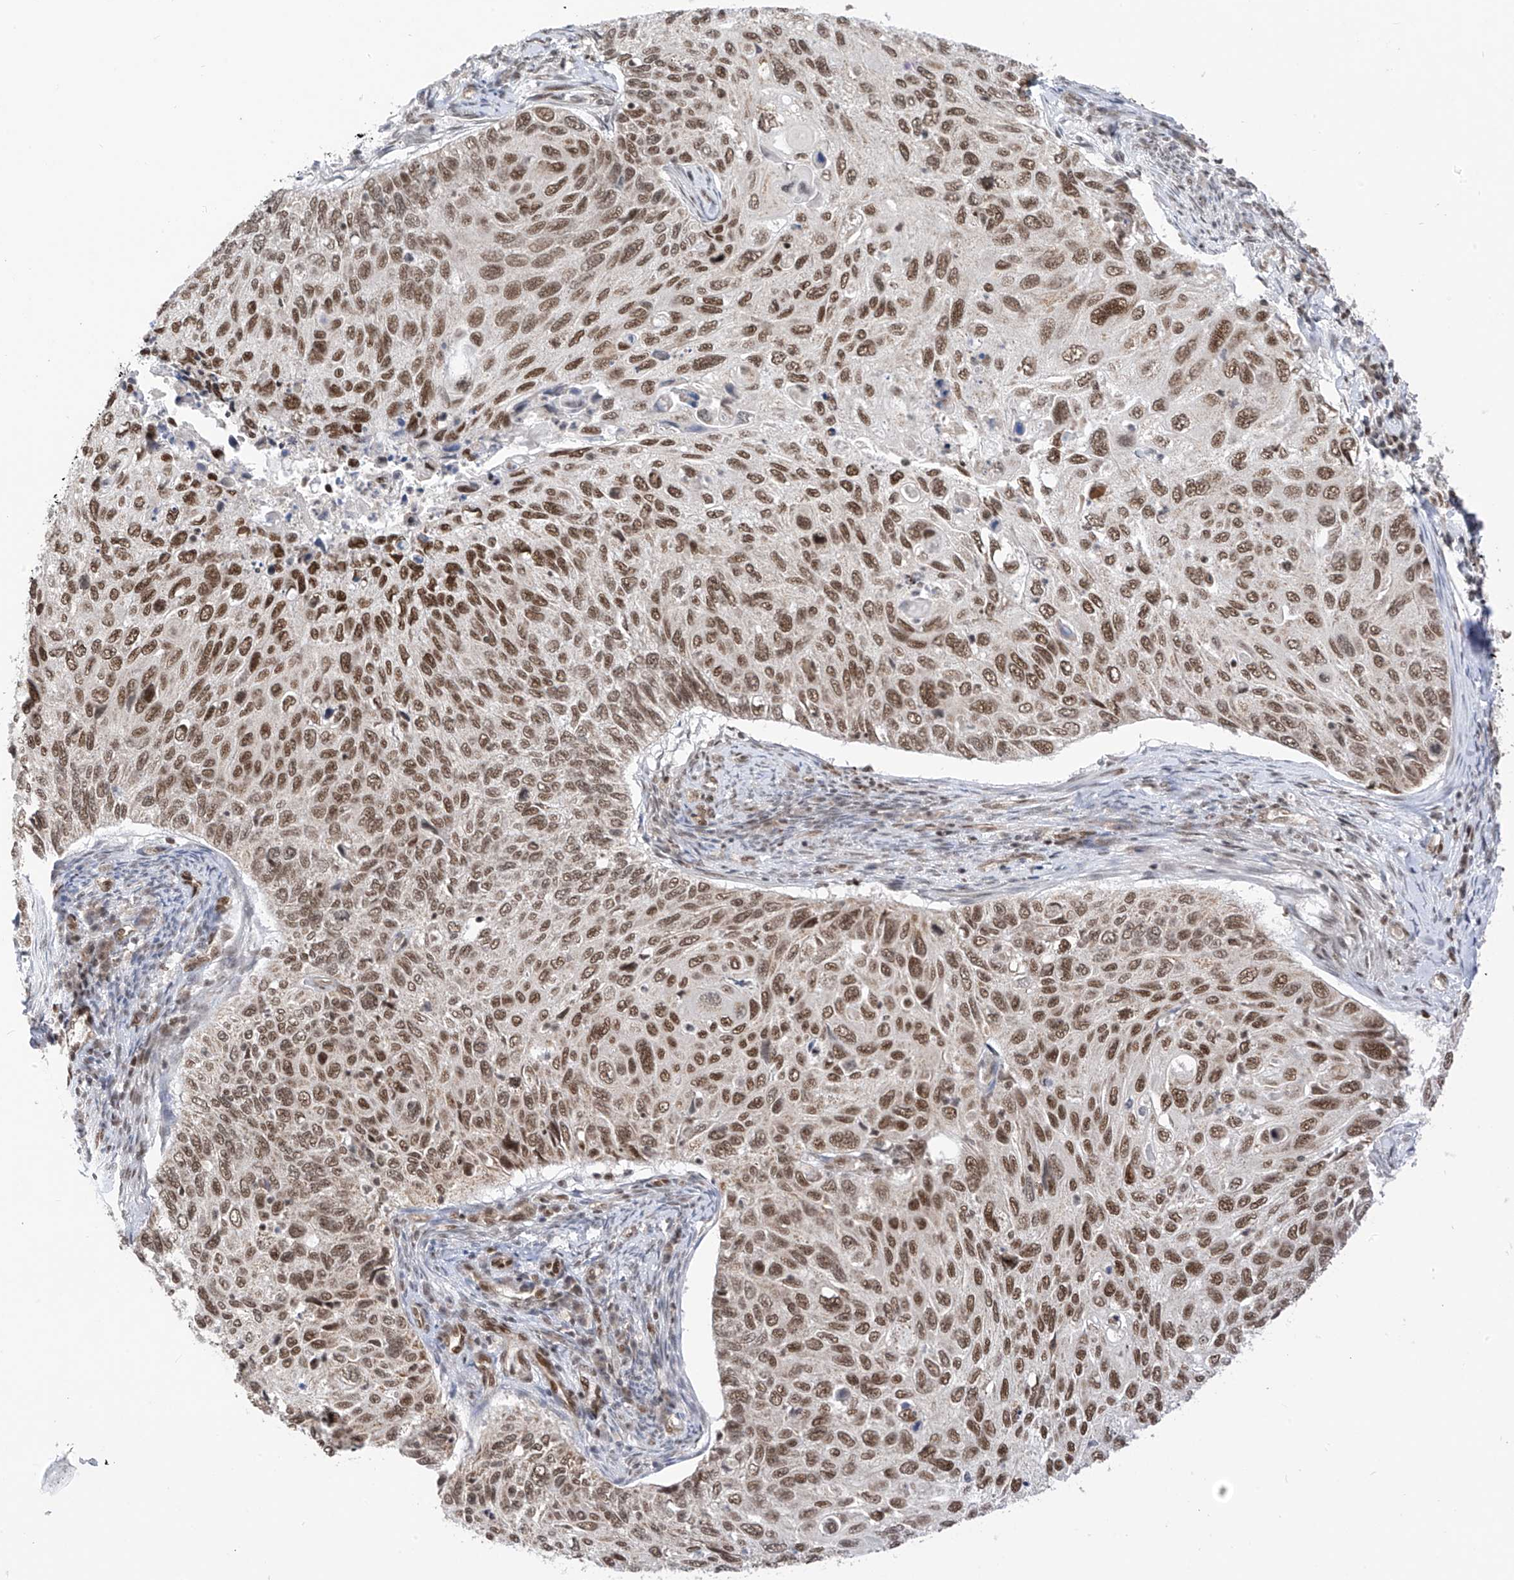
{"staining": {"intensity": "moderate", "quantity": ">75%", "location": "nuclear"}, "tissue": "cervical cancer", "cell_type": "Tumor cells", "image_type": "cancer", "snomed": [{"axis": "morphology", "description": "Squamous cell carcinoma, NOS"}, {"axis": "topography", "description": "Cervix"}], "caption": "Moderate nuclear expression is appreciated in about >75% of tumor cells in squamous cell carcinoma (cervical).", "gene": "AURKAIP1", "patient": {"sex": "female", "age": 70}}